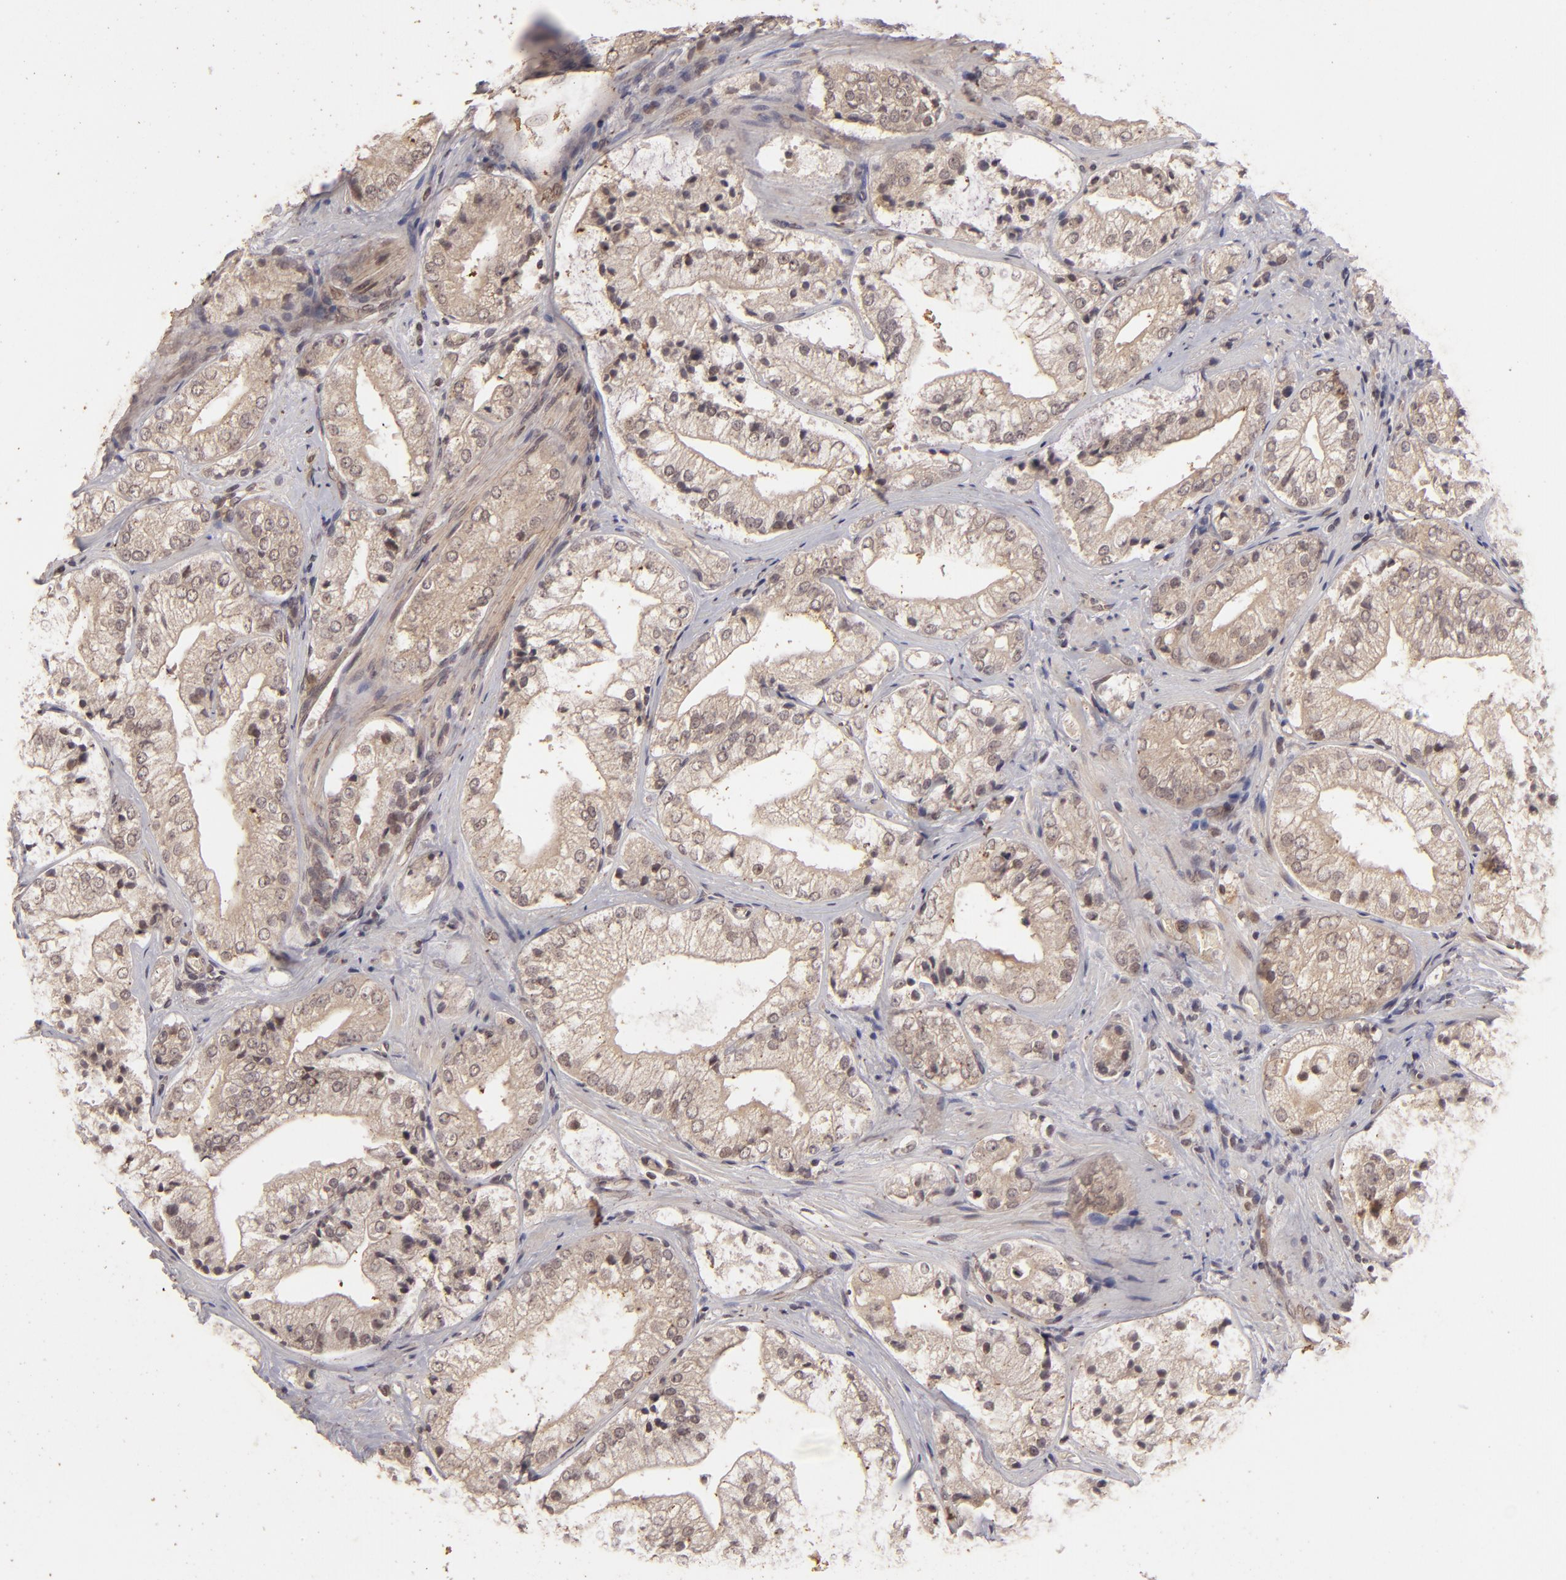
{"staining": {"intensity": "weak", "quantity": "25%-75%", "location": "cytoplasmic/membranous"}, "tissue": "prostate cancer", "cell_type": "Tumor cells", "image_type": "cancer", "snomed": [{"axis": "morphology", "description": "Adenocarcinoma, Low grade"}, {"axis": "topography", "description": "Prostate"}], "caption": "The immunohistochemical stain shows weak cytoplasmic/membranous expression in tumor cells of prostate cancer (adenocarcinoma (low-grade)) tissue. (Stains: DAB (3,3'-diaminobenzidine) in brown, nuclei in blue, Microscopy: brightfield microscopy at high magnification).", "gene": "DFFA", "patient": {"sex": "male", "age": 60}}